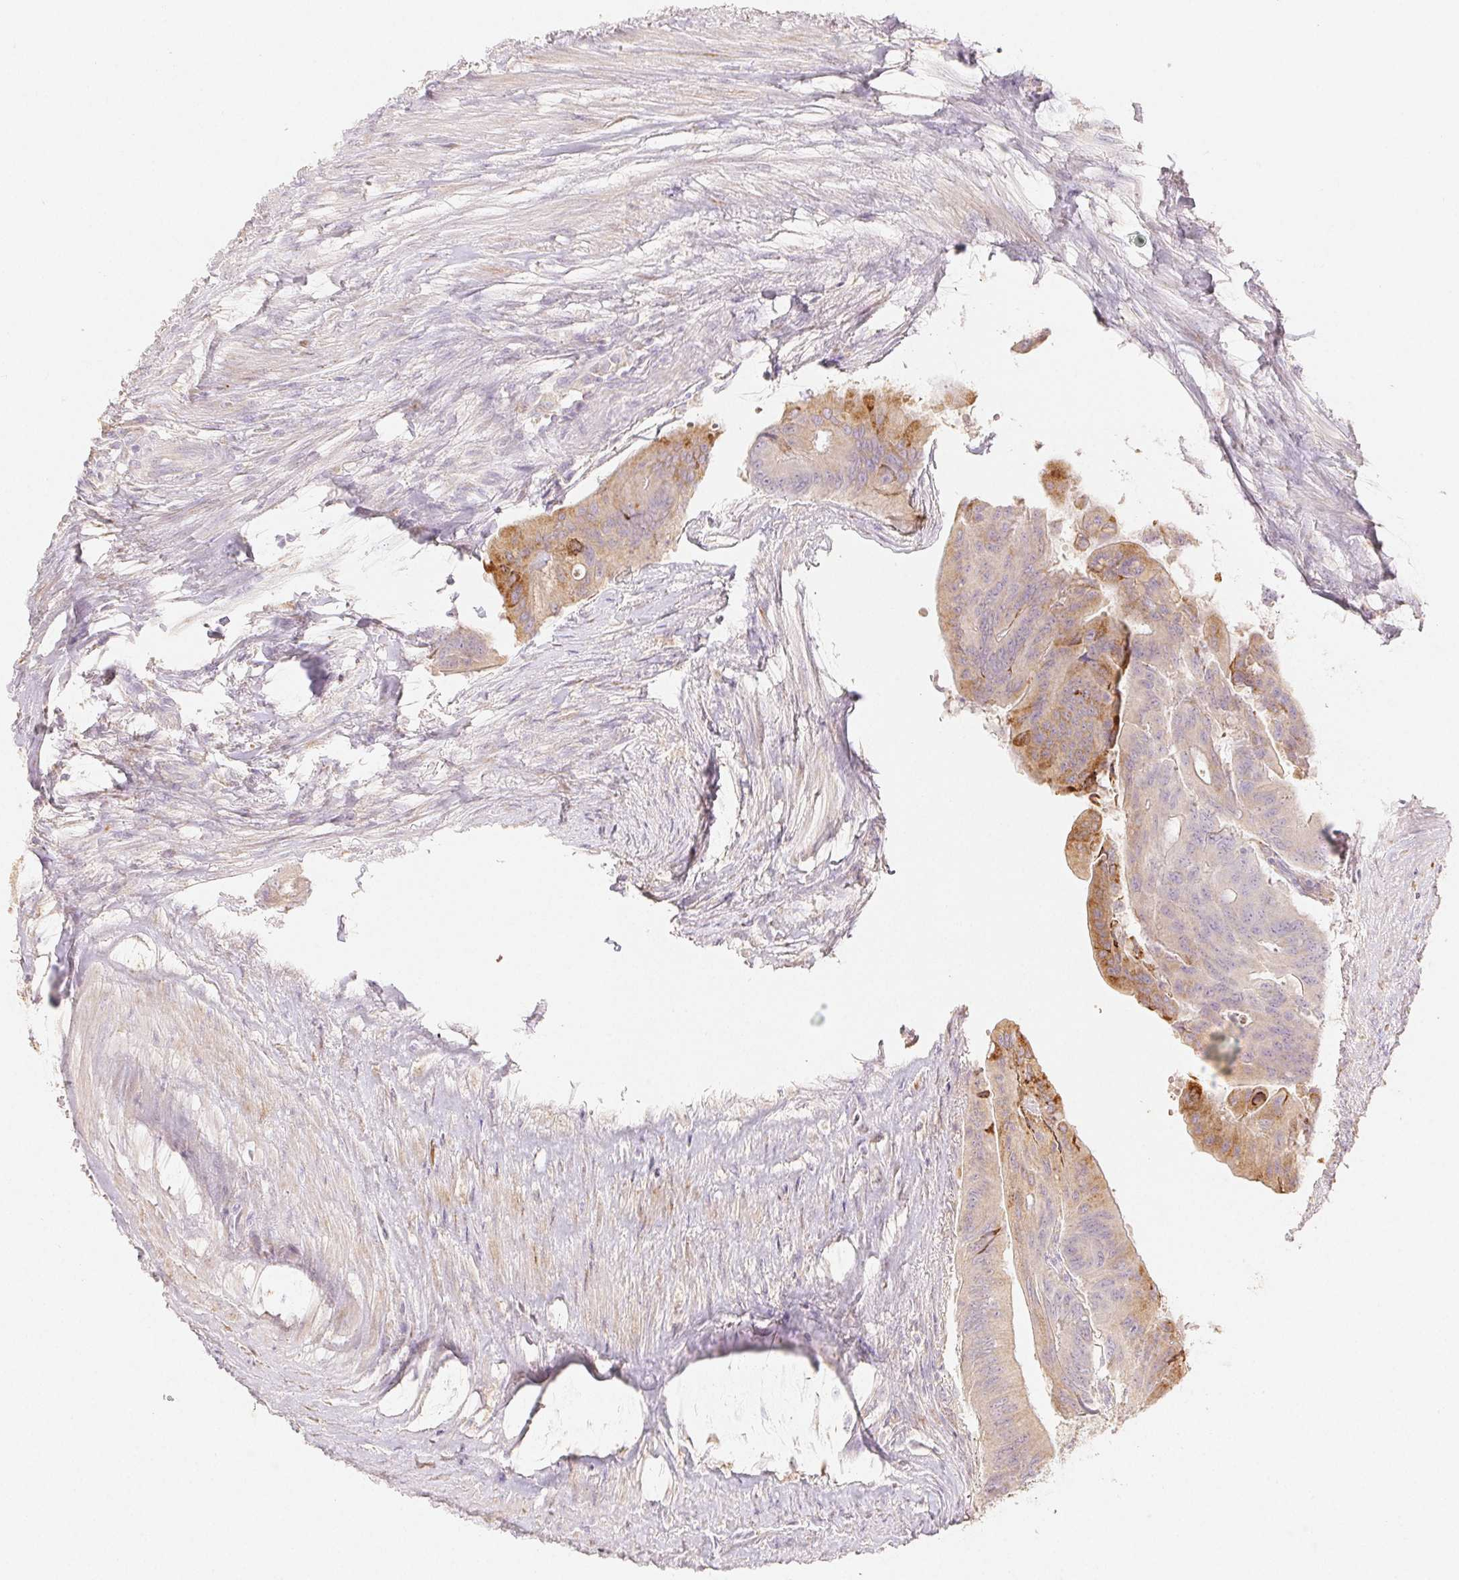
{"staining": {"intensity": "weak", "quantity": "25%-75%", "location": "cytoplasmic/membranous"}, "tissue": "colorectal cancer", "cell_type": "Tumor cells", "image_type": "cancer", "snomed": [{"axis": "morphology", "description": "Adenocarcinoma, NOS"}, {"axis": "topography", "description": "Colon"}], "caption": "IHC image of neoplastic tissue: colorectal cancer stained using immunohistochemistry displays low levels of weak protein expression localized specifically in the cytoplasmic/membranous of tumor cells, appearing as a cytoplasmic/membranous brown color.", "gene": "ACVR1B", "patient": {"sex": "male", "age": 65}}